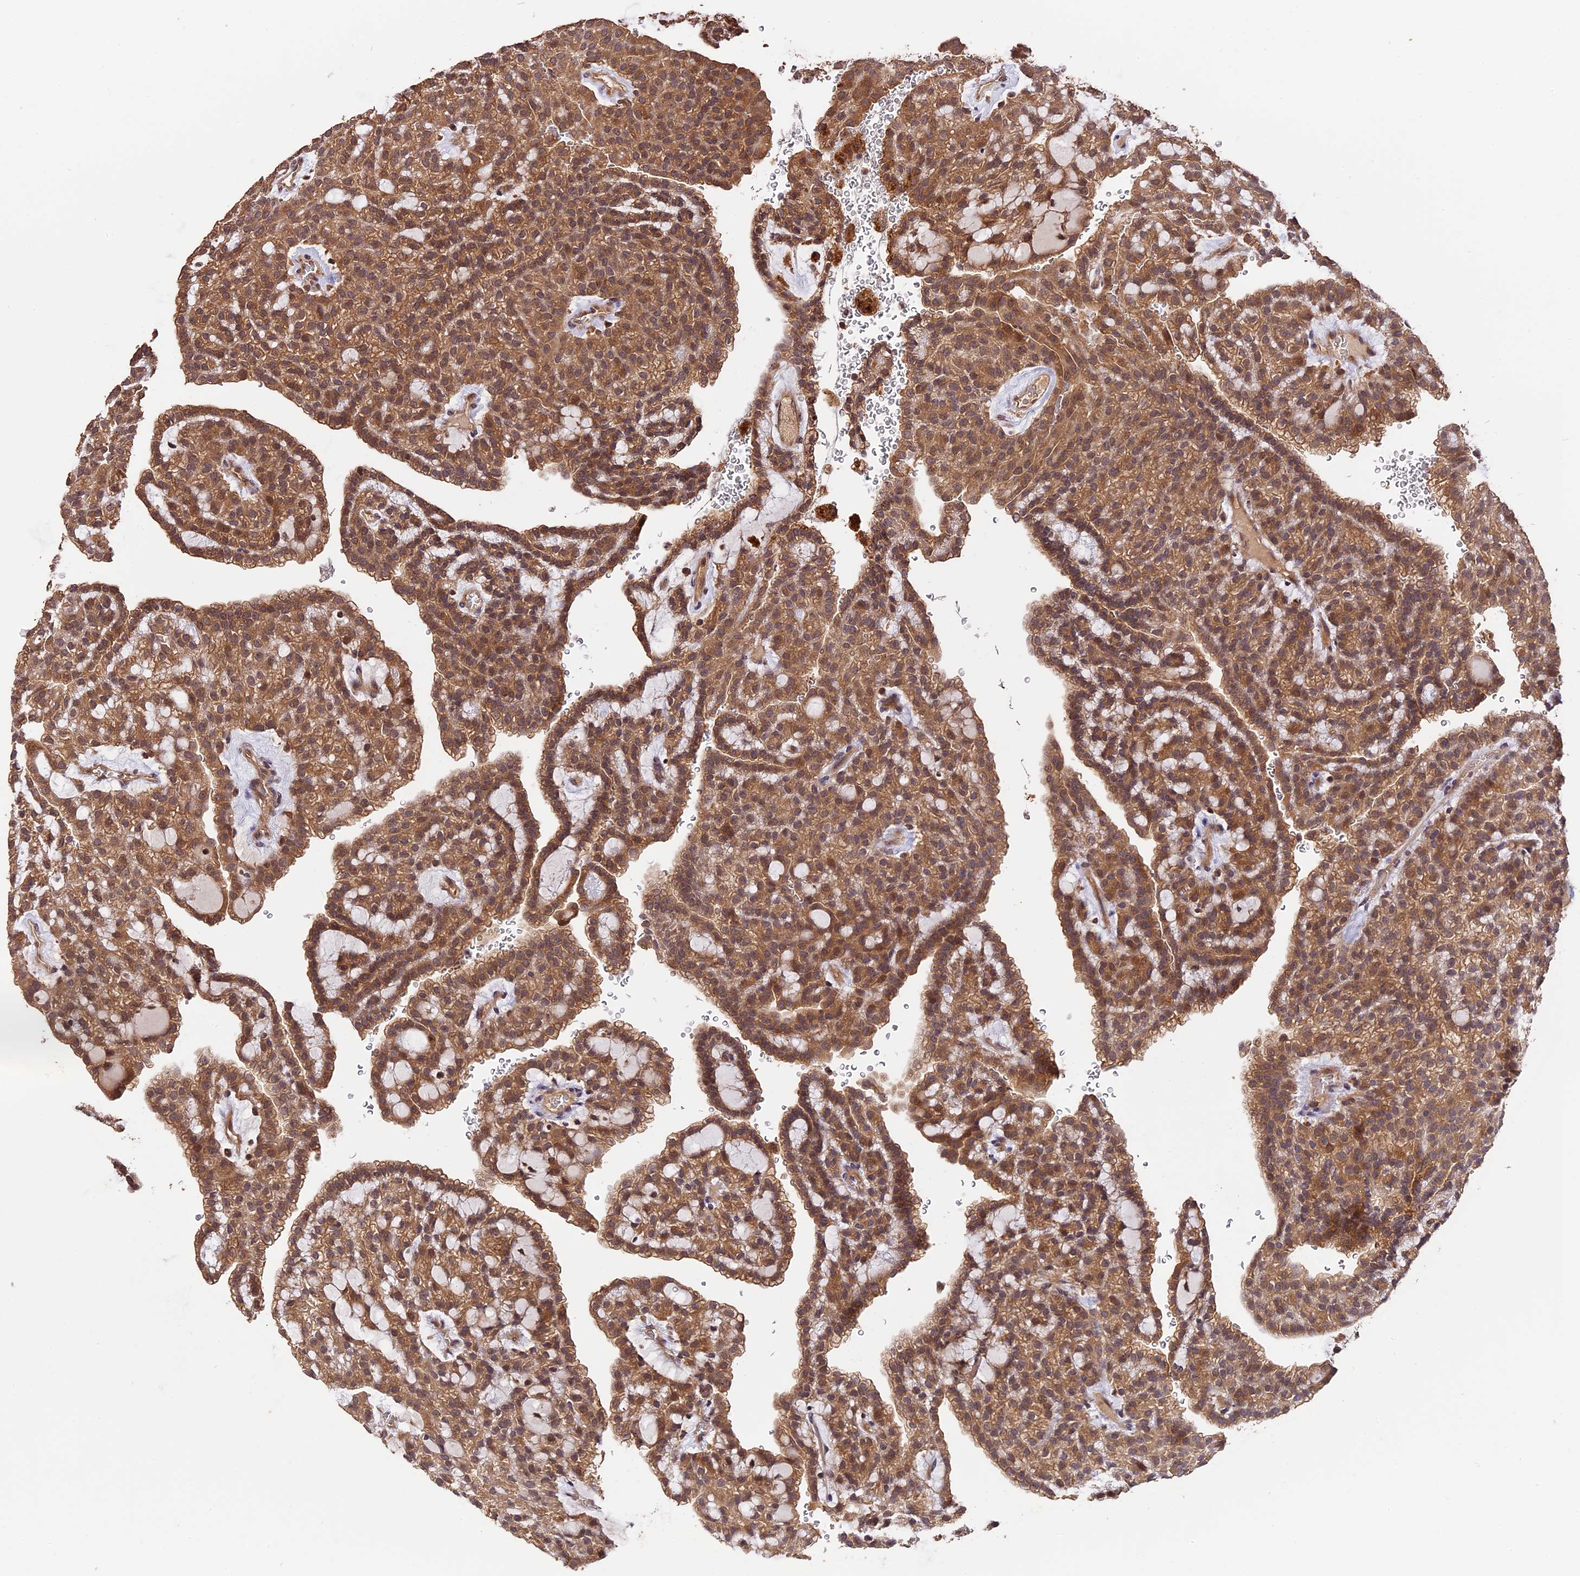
{"staining": {"intensity": "moderate", "quantity": ">75%", "location": "cytoplasmic/membranous,nuclear"}, "tissue": "renal cancer", "cell_type": "Tumor cells", "image_type": "cancer", "snomed": [{"axis": "morphology", "description": "Adenocarcinoma, NOS"}, {"axis": "topography", "description": "Kidney"}], "caption": "Protein expression analysis of renal cancer demonstrates moderate cytoplasmic/membranous and nuclear staining in about >75% of tumor cells.", "gene": "TRMT1", "patient": {"sex": "male", "age": 63}}